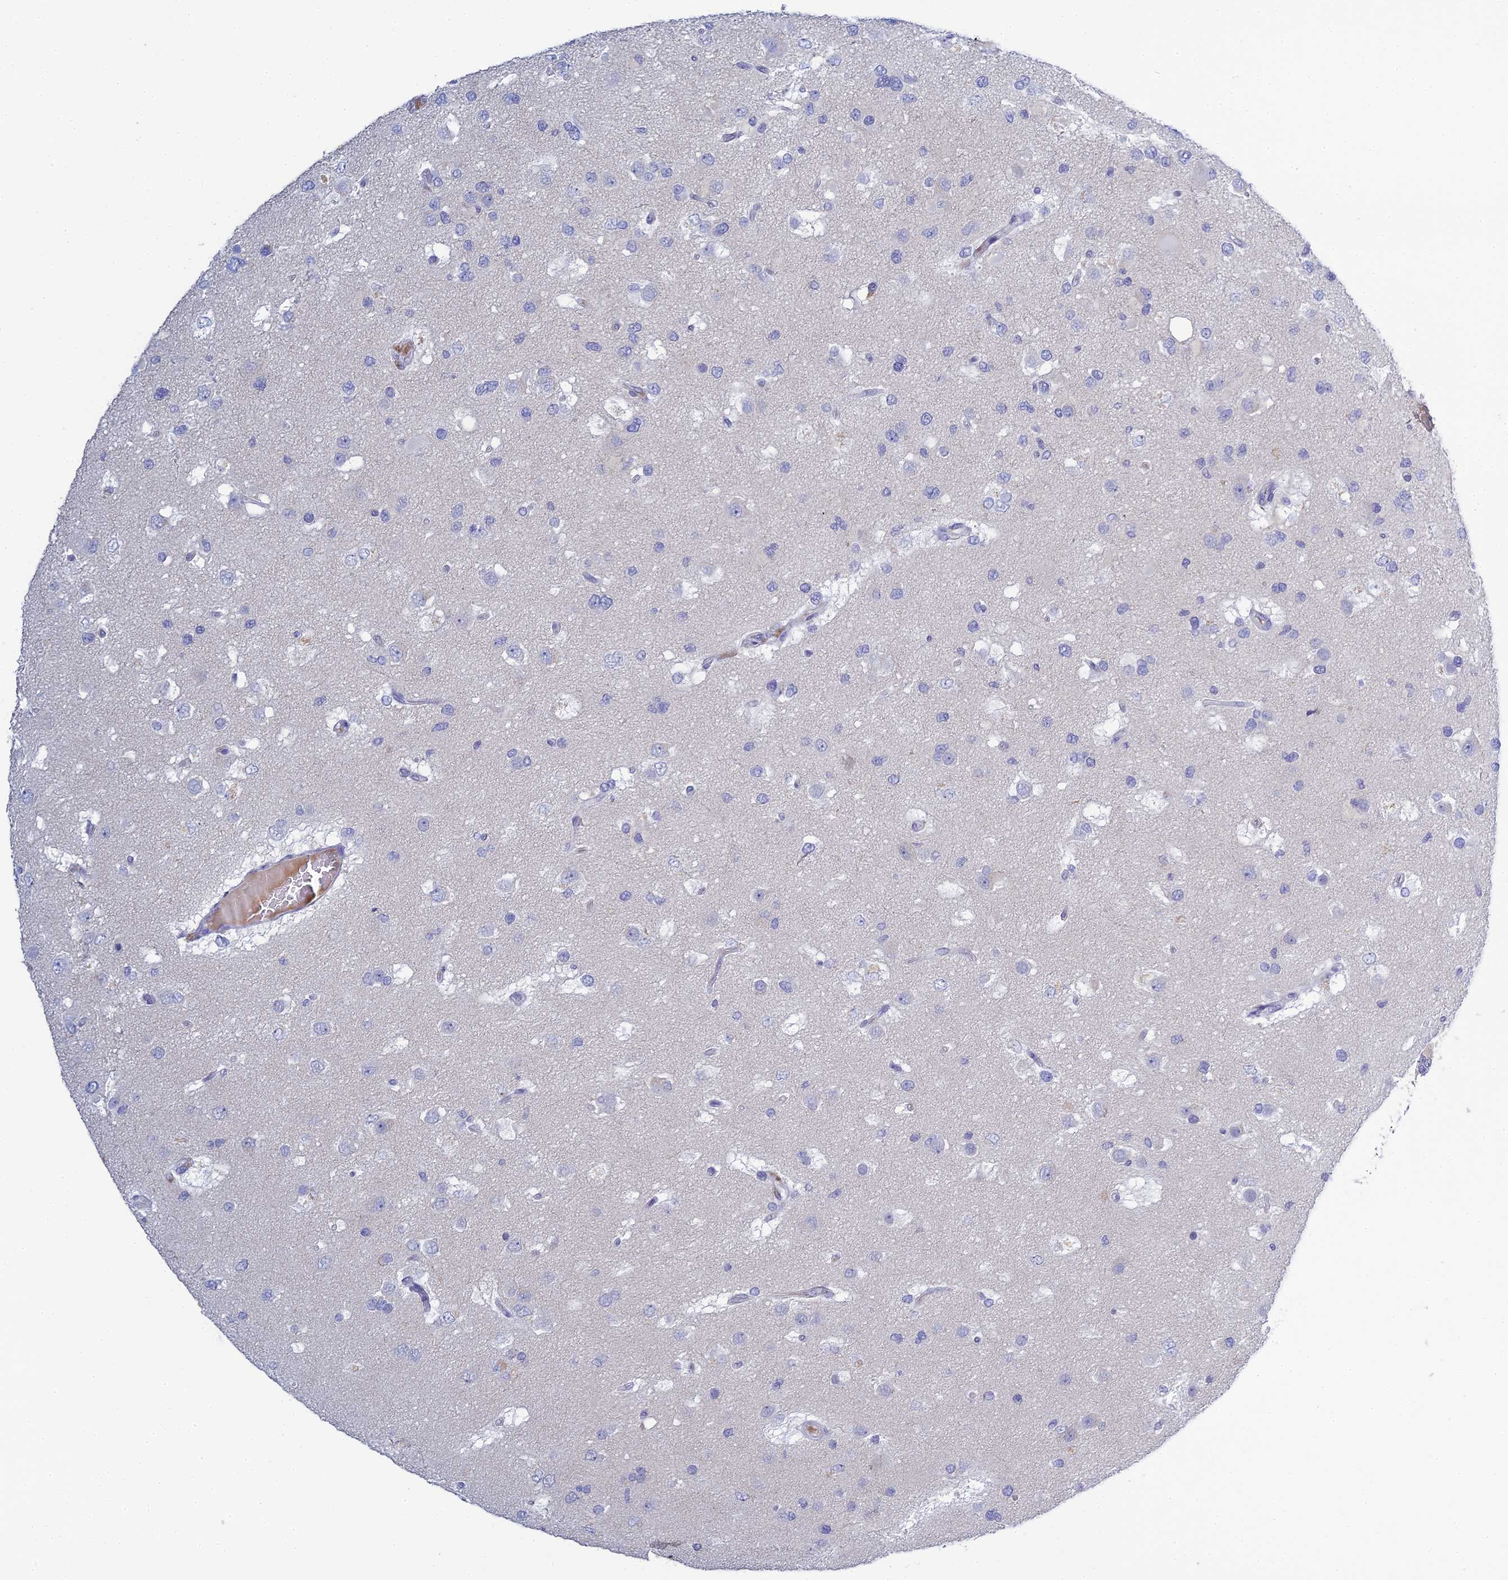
{"staining": {"intensity": "negative", "quantity": "none", "location": "none"}, "tissue": "glioma", "cell_type": "Tumor cells", "image_type": "cancer", "snomed": [{"axis": "morphology", "description": "Glioma, malignant, High grade"}, {"axis": "topography", "description": "Brain"}], "caption": "DAB immunohistochemical staining of glioma shows no significant expression in tumor cells. Nuclei are stained in blue.", "gene": "MUC13", "patient": {"sex": "male", "age": 53}}